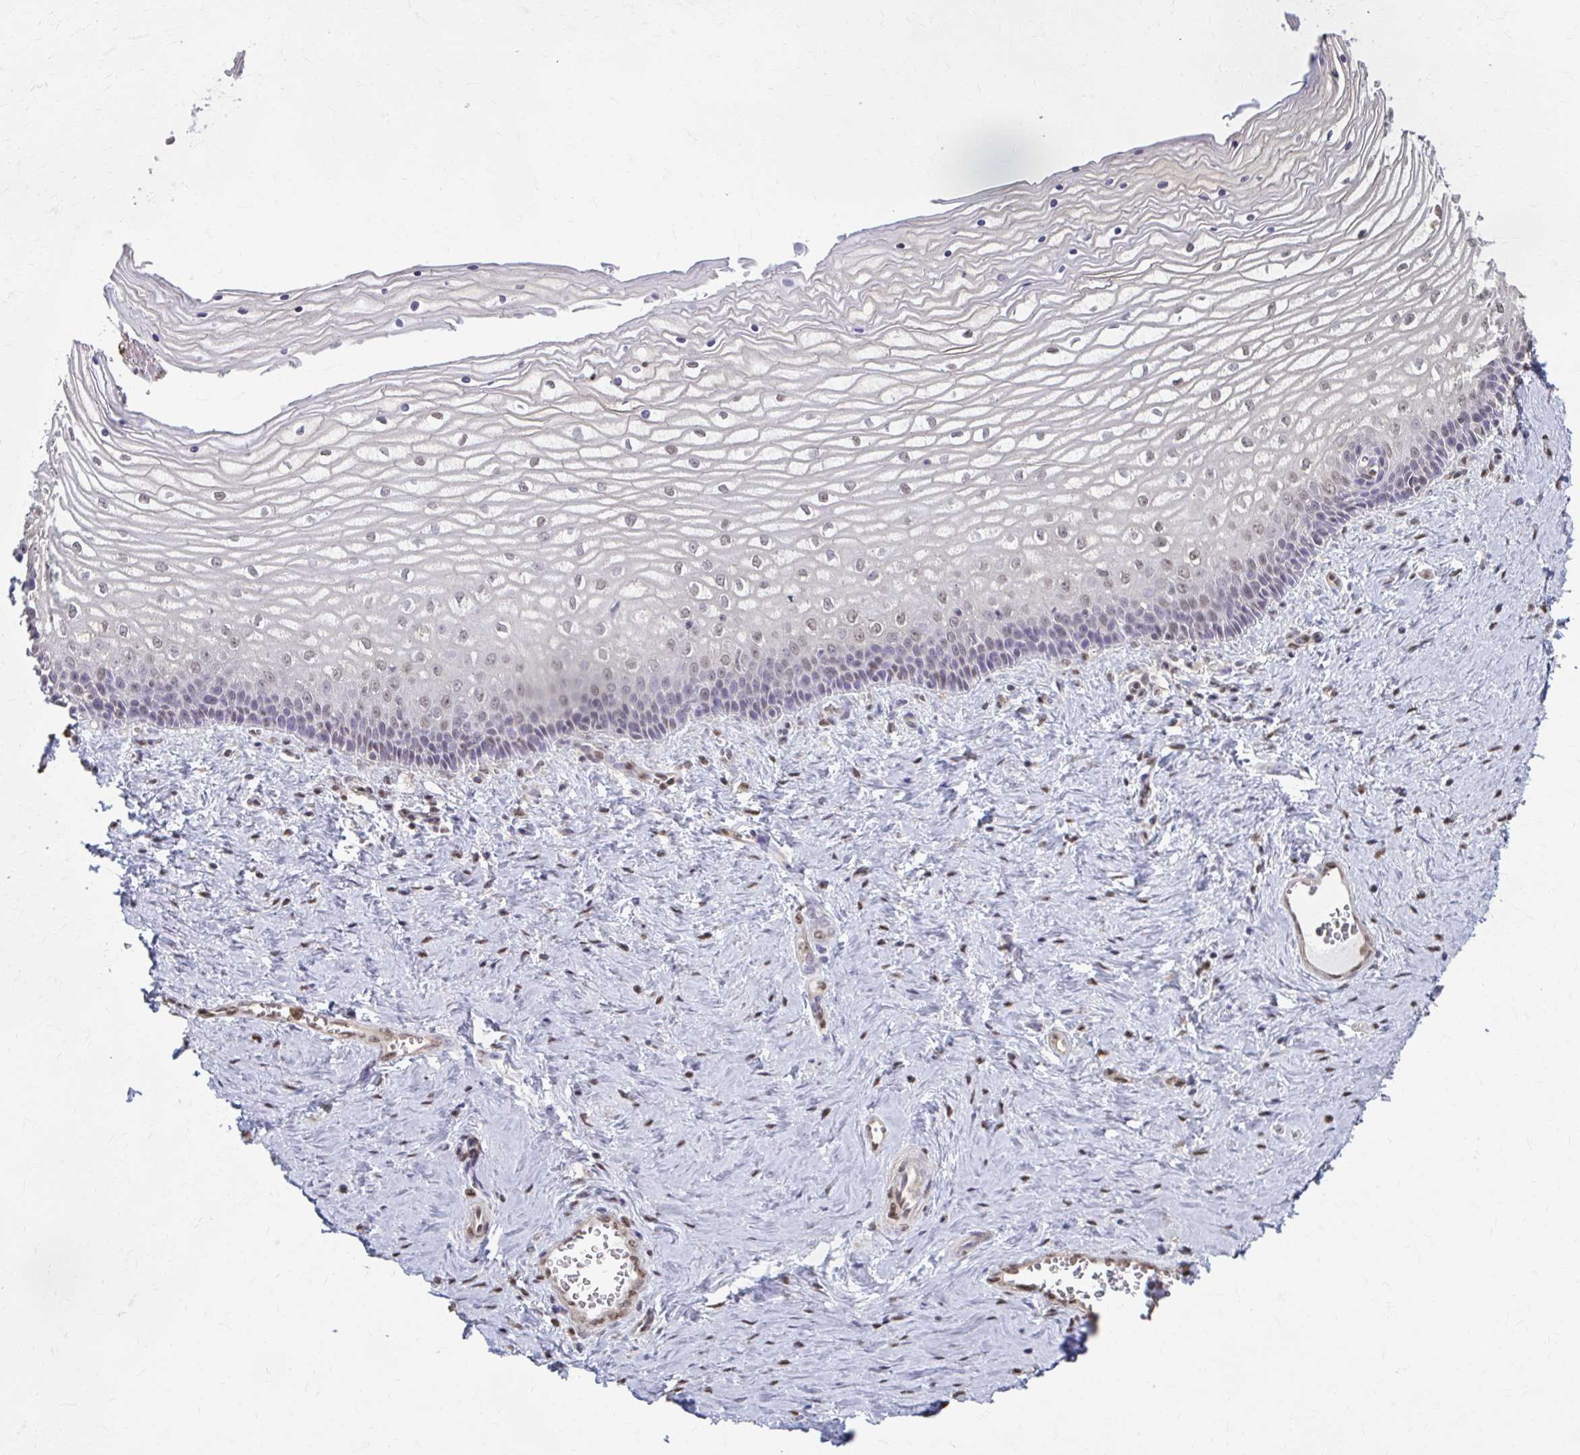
{"staining": {"intensity": "weak", "quantity": "<25%", "location": "nuclear"}, "tissue": "vagina", "cell_type": "Squamous epithelial cells", "image_type": "normal", "snomed": [{"axis": "morphology", "description": "Normal tissue, NOS"}, {"axis": "topography", "description": "Vagina"}], "caption": "Immunohistochemical staining of unremarkable vagina exhibits no significant expression in squamous epithelial cells.", "gene": "ING4", "patient": {"sex": "female", "age": 45}}